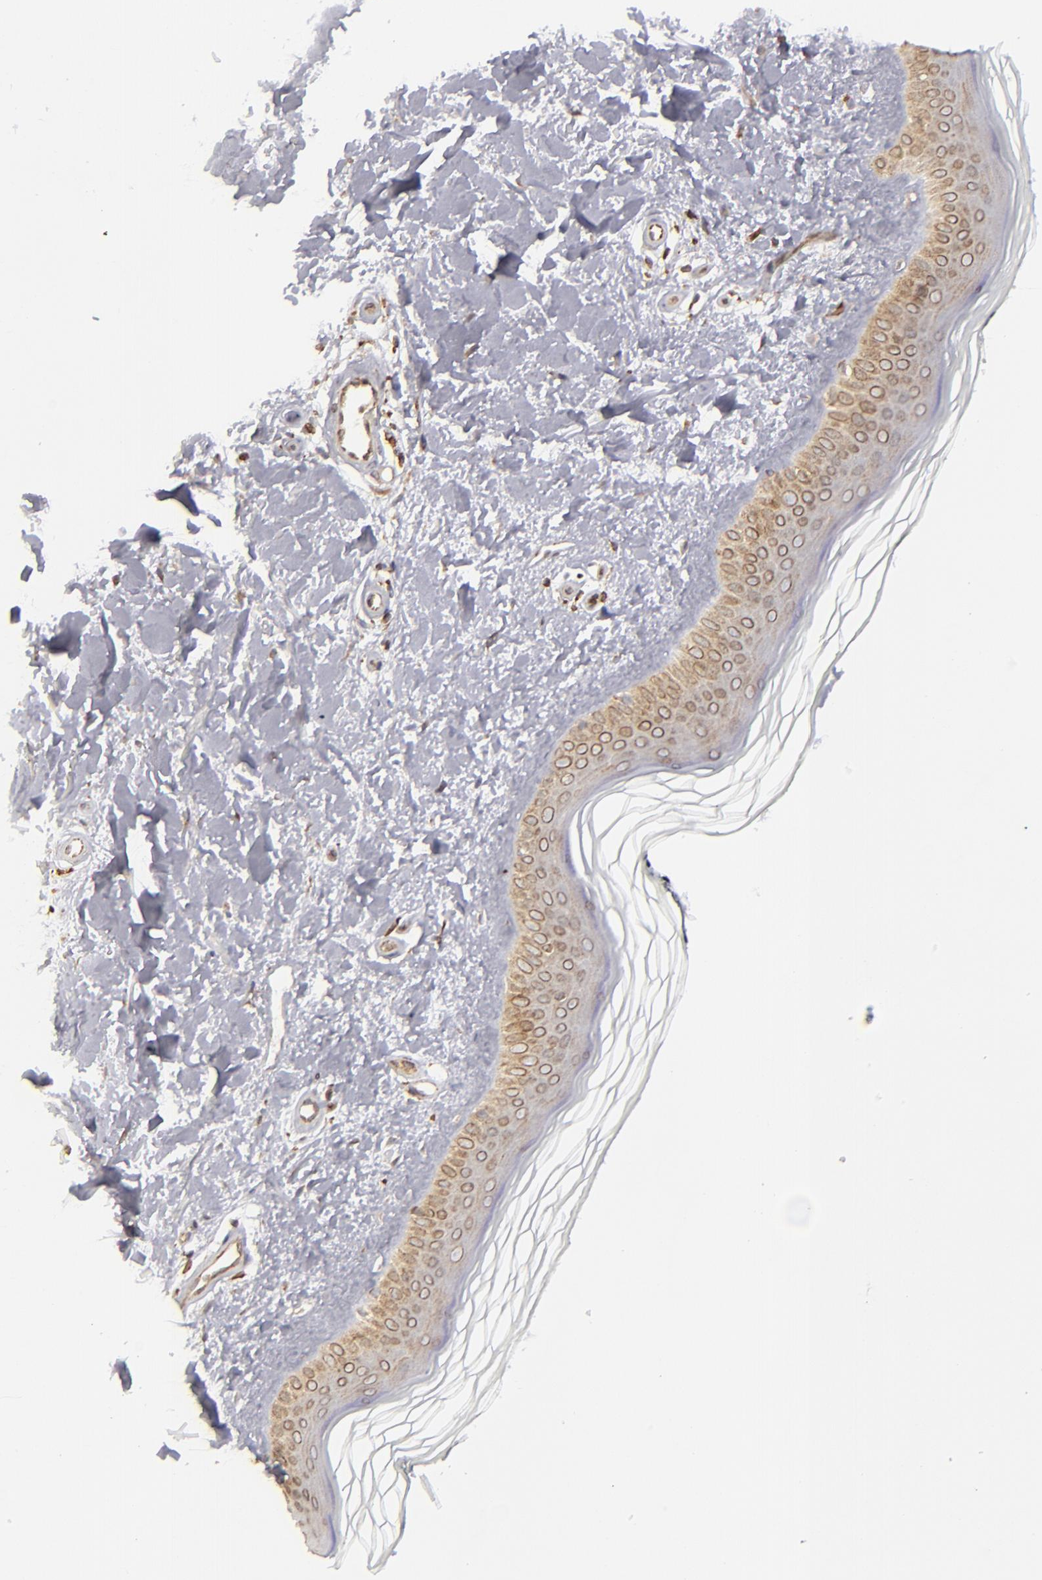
{"staining": {"intensity": "negative", "quantity": "none", "location": "none"}, "tissue": "skin", "cell_type": "Fibroblasts", "image_type": "normal", "snomed": [{"axis": "morphology", "description": "Normal tissue, NOS"}, {"axis": "topography", "description": "Skin"}], "caption": "DAB immunohistochemical staining of benign human skin displays no significant expression in fibroblasts. (DAB IHC, high magnification).", "gene": "TMX1", "patient": {"sex": "female", "age": 19}}